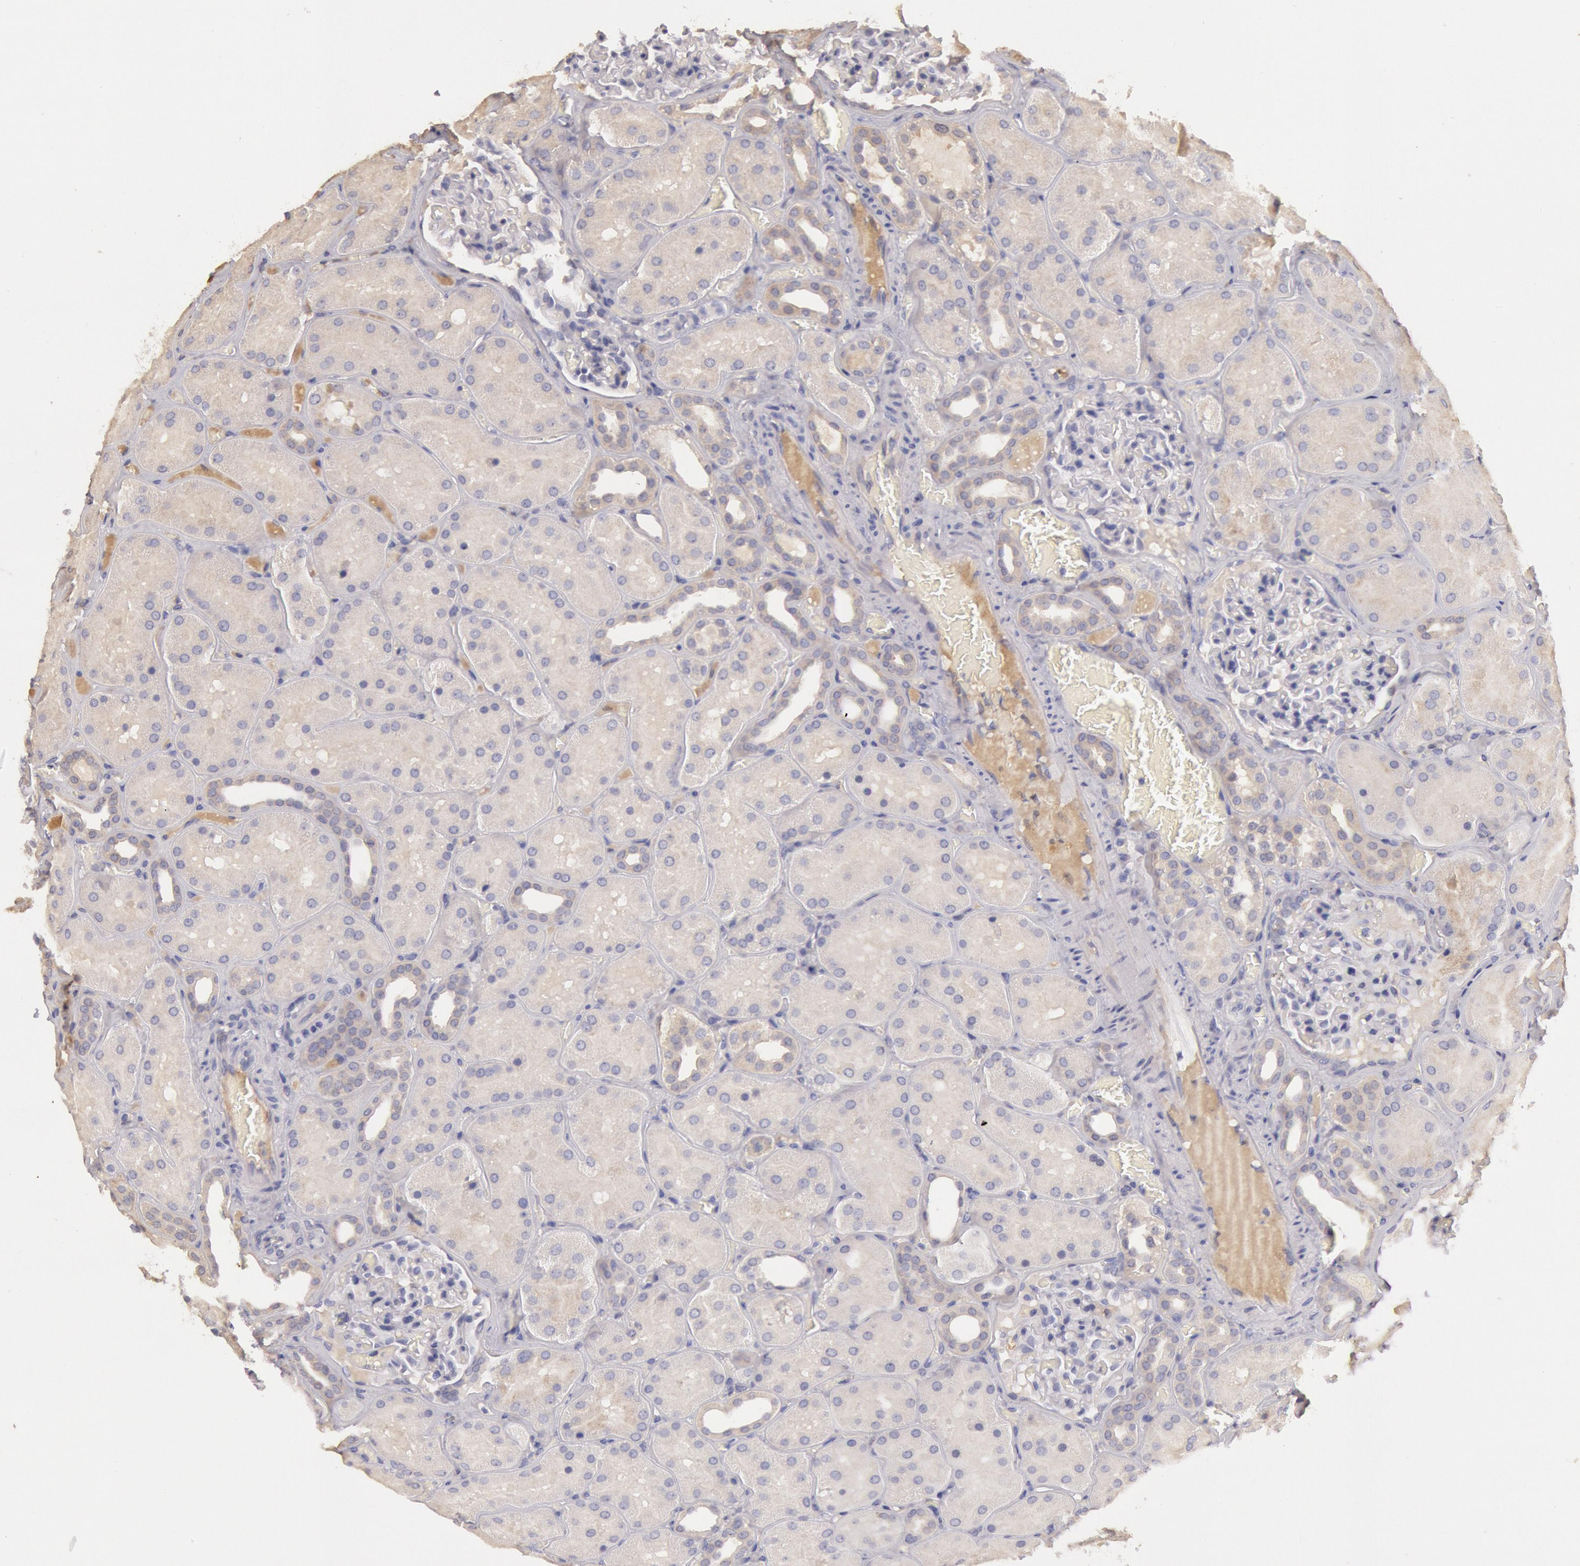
{"staining": {"intensity": "negative", "quantity": "none", "location": "none"}, "tissue": "kidney", "cell_type": "Cells in glomeruli", "image_type": "normal", "snomed": [{"axis": "morphology", "description": "Normal tissue, NOS"}, {"axis": "topography", "description": "Kidney"}], "caption": "This is an IHC image of unremarkable human kidney. There is no expression in cells in glomeruli.", "gene": "C1R", "patient": {"sex": "male", "age": 28}}